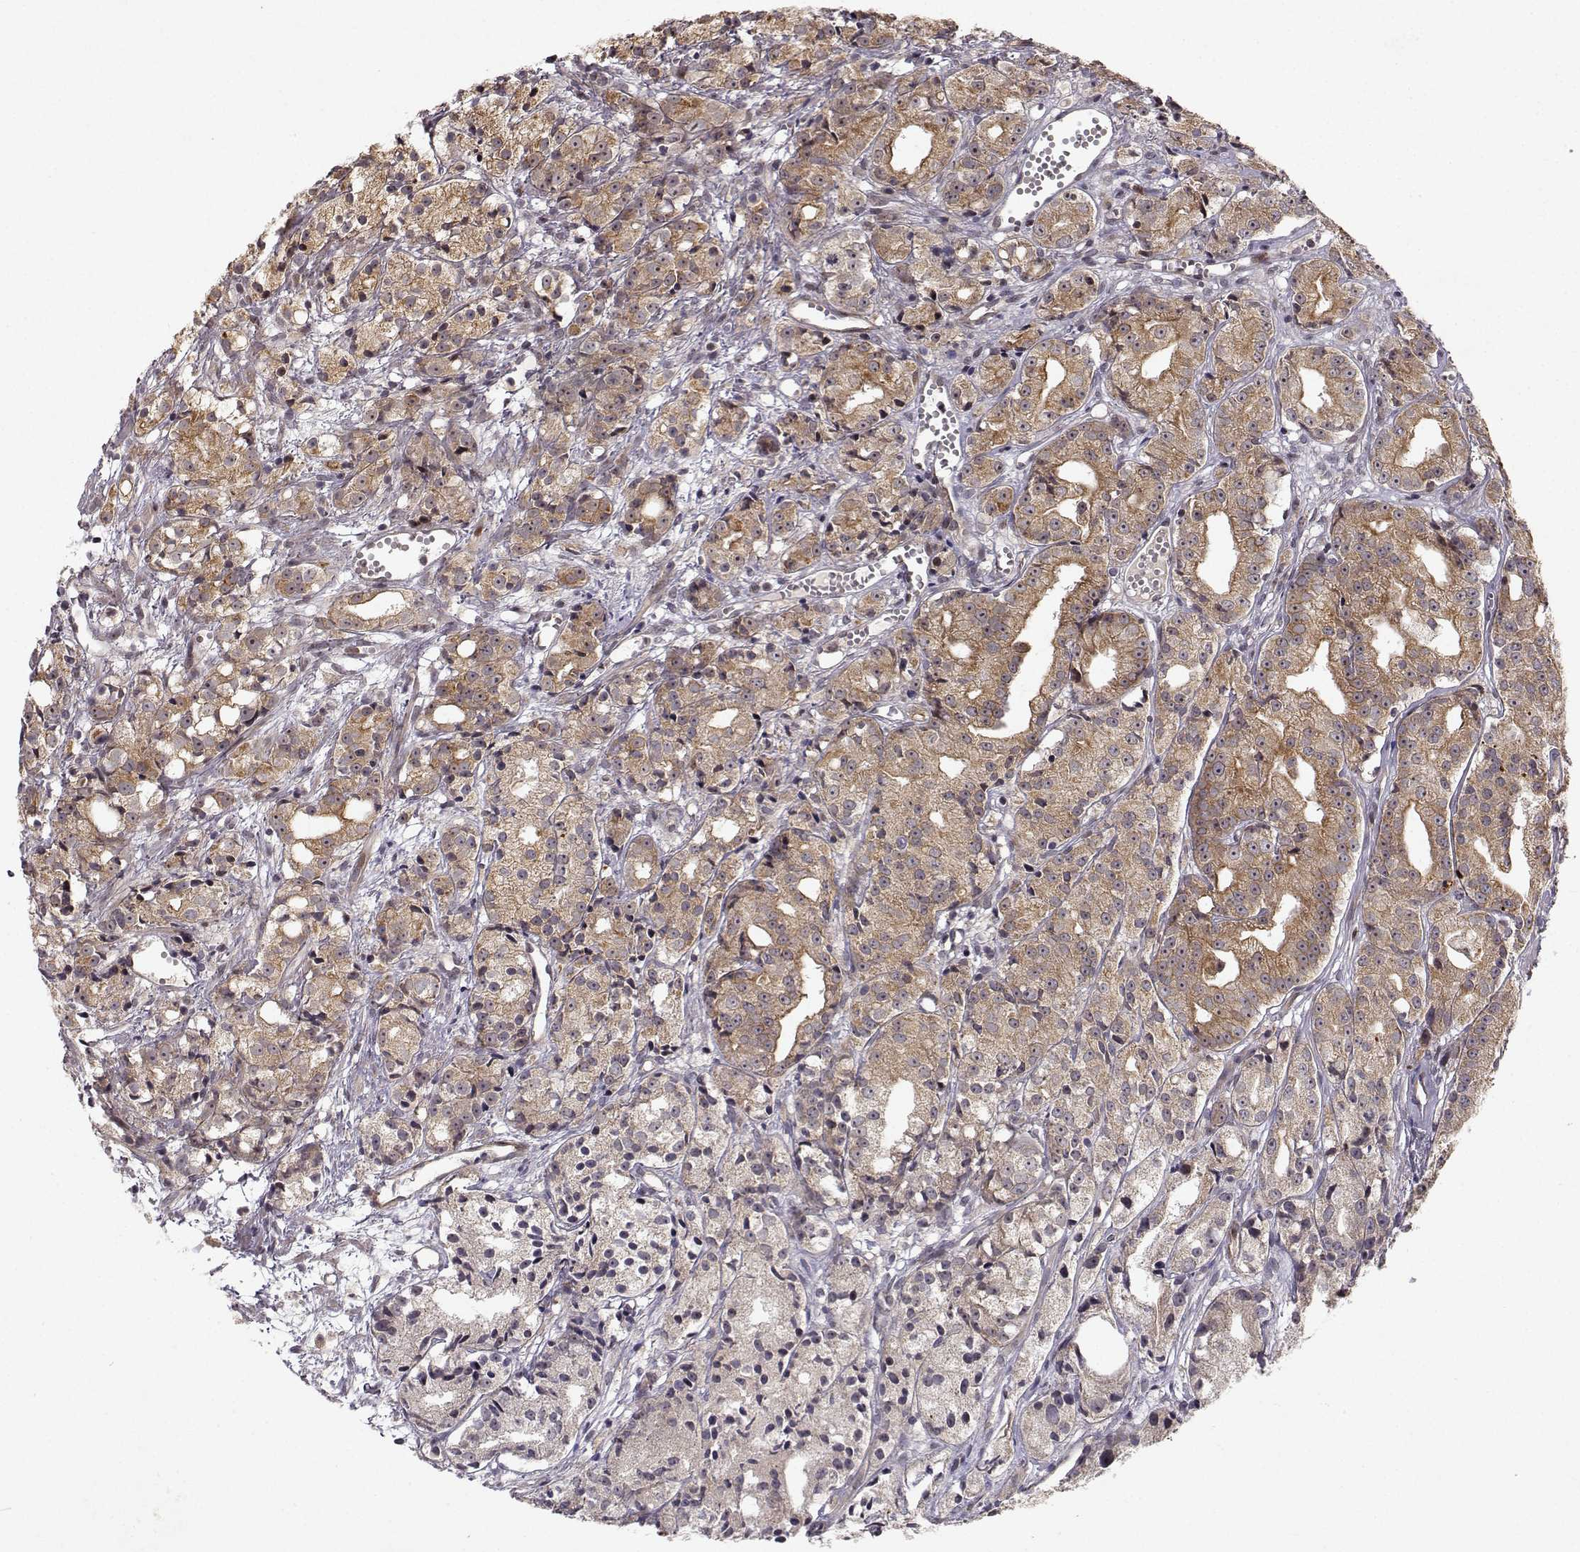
{"staining": {"intensity": "moderate", "quantity": "<25%", "location": "cytoplasmic/membranous"}, "tissue": "prostate cancer", "cell_type": "Tumor cells", "image_type": "cancer", "snomed": [{"axis": "morphology", "description": "Adenocarcinoma, Medium grade"}, {"axis": "topography", "description": "Prostate"}], "caption": "The histopathology image demonstrates immunohistochemical staining of prostate cancer. There is moderate cytoplasmic/membranous positivity is appreciated in approximately <25% of tumor cells.", "gene": "APC", "patient": {"sex": "male", "age": 74}}